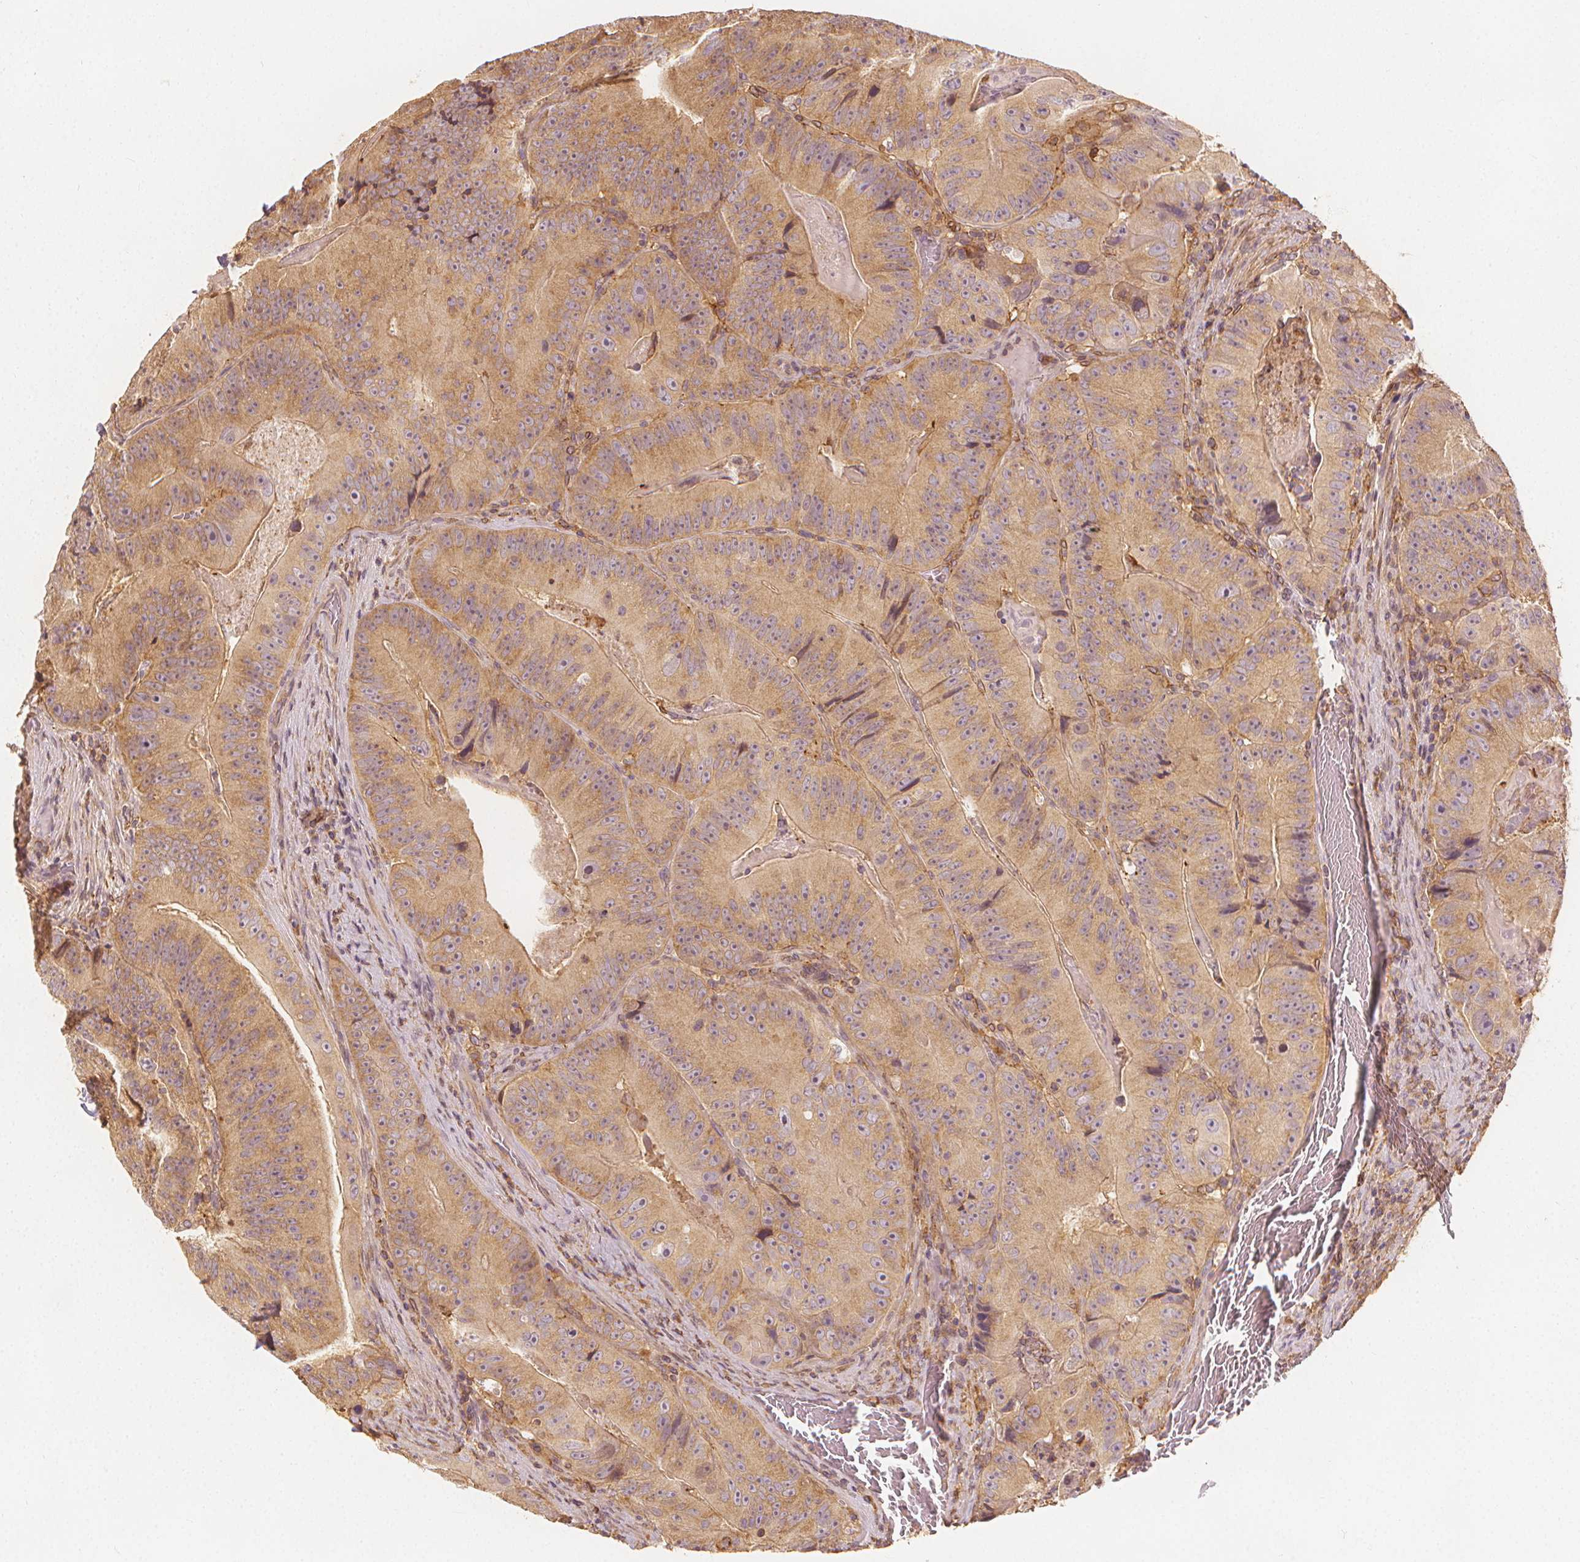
{"staining": {"intensity": "moderate", "quantity": ">75%", "location": "cytoplasmic/membranous"}, "tissue": "colorectal cancer", "cell_type": "Tumor cells", "image_type": "cancer", "snomed": [{"axis": "morphology", "description": "Adenocarcinoma, NOS"}, {"axis": "topography", "description": "Colon"}], "caption": "Protein staining by immunohistochemistry (IHC) reveals moderate cytoplasmic/membranous staining in about >75% of tumor cells in colorectal cancer. The staining was performed using DAB (3,3'-diaminobenzidine), with brown indicating positive protein expression. Nuclei are stained blue with hematoxylin.", "gene": "ARHGAP26", "patient": {"sex": "female", "age": 86}}